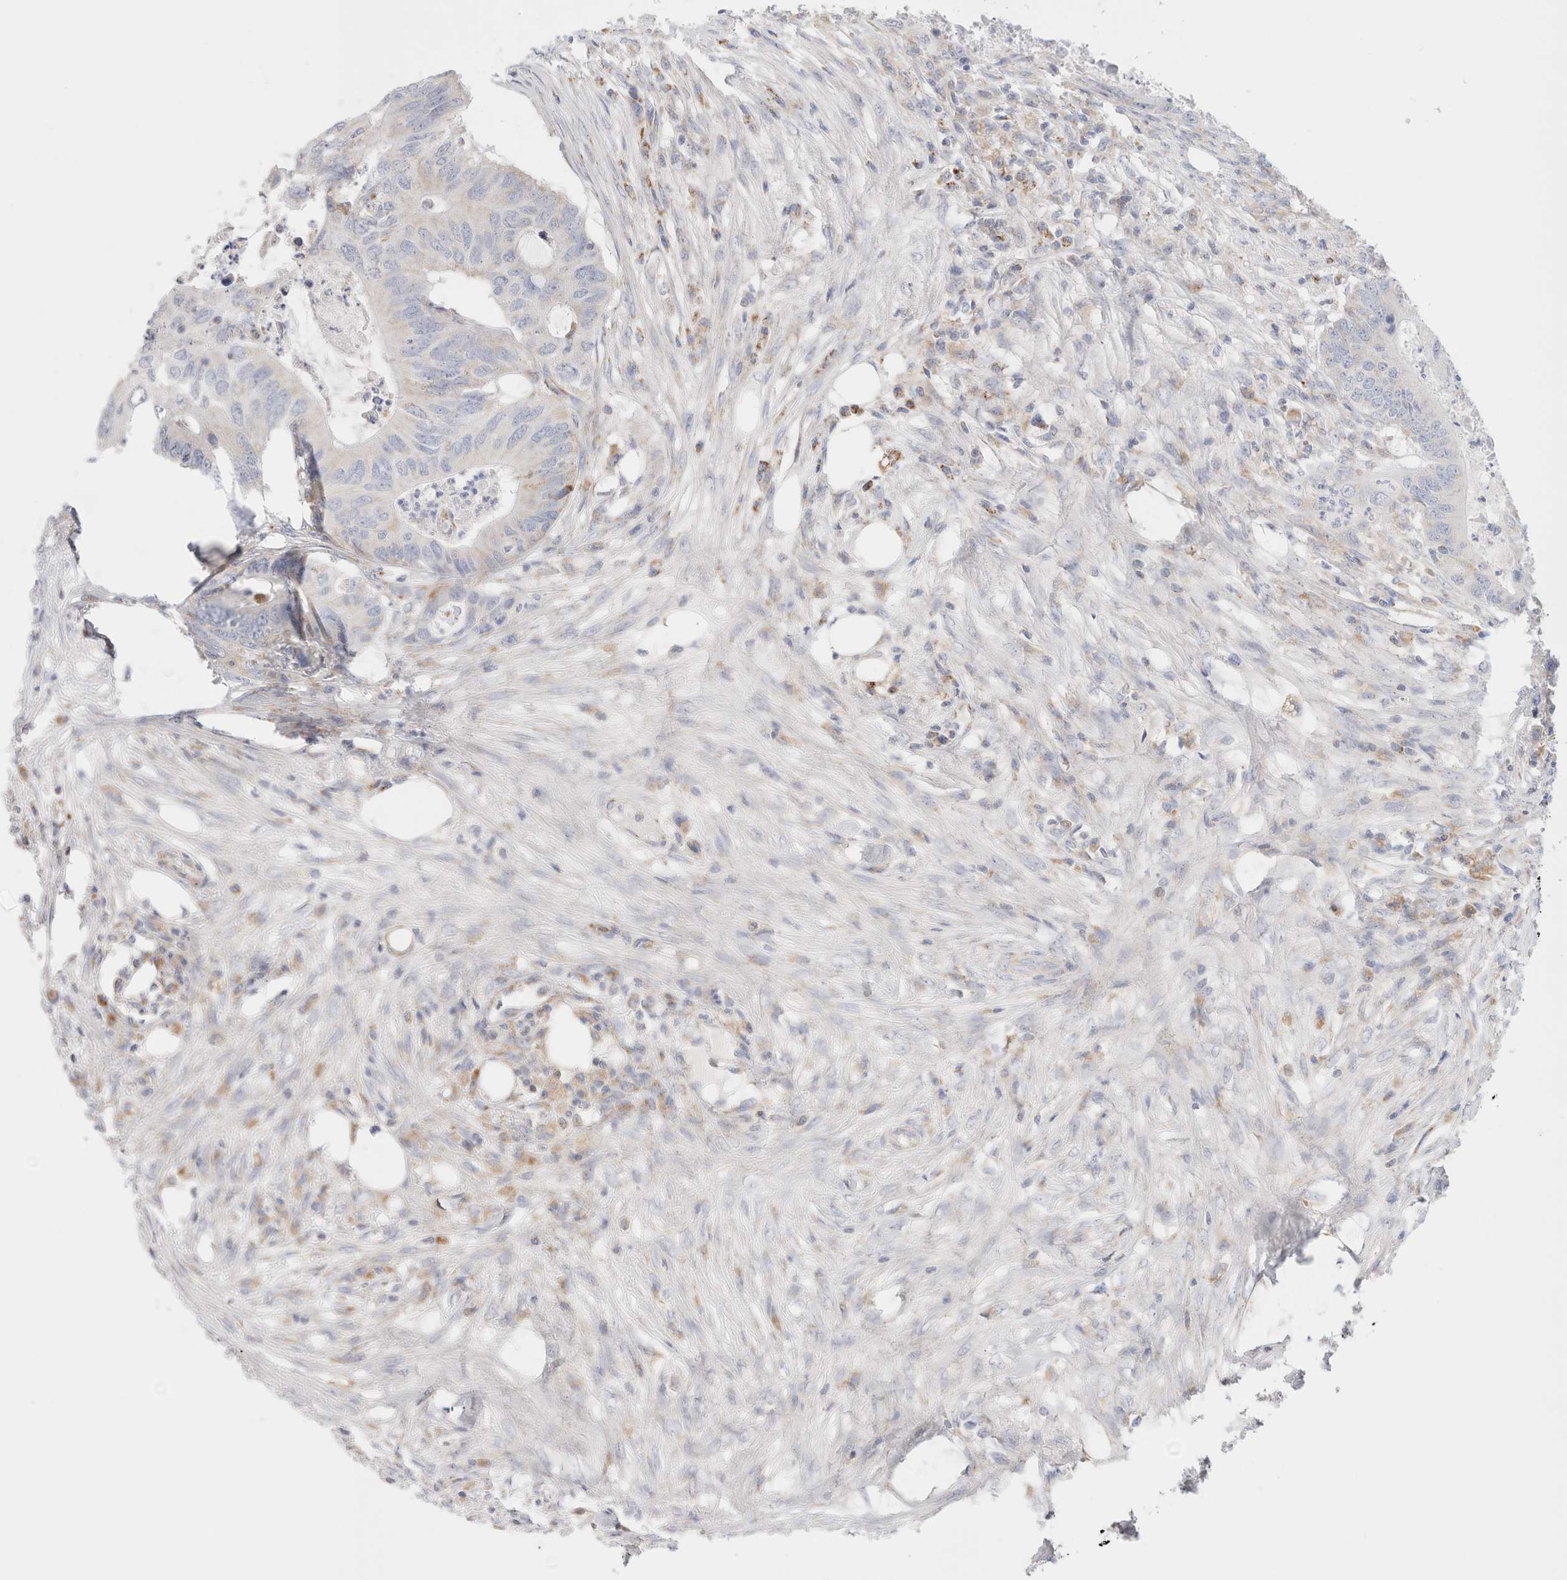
{"staining": {"intensity": "negative", "quantity": "none", "location": "none"}, "tissue": "colorectal cancer", "cell_type": "Tumor cells", "image_type": "cancer", "snomed": [{"axis": "morphology", "description": "Adenocarcinoma, NOS"}, {"axis": "topography", "description": "Colon"}], "caption": "Colorectal cancer (adenocarcinoma) was stained to show a protein in brown. There is no significant positivity in tumor cells. (Brightfield microscopy of DAB IHC at high magnification).", "gene": "ATP6V1C1", "patient": {"sex": "male", "age": 71}}